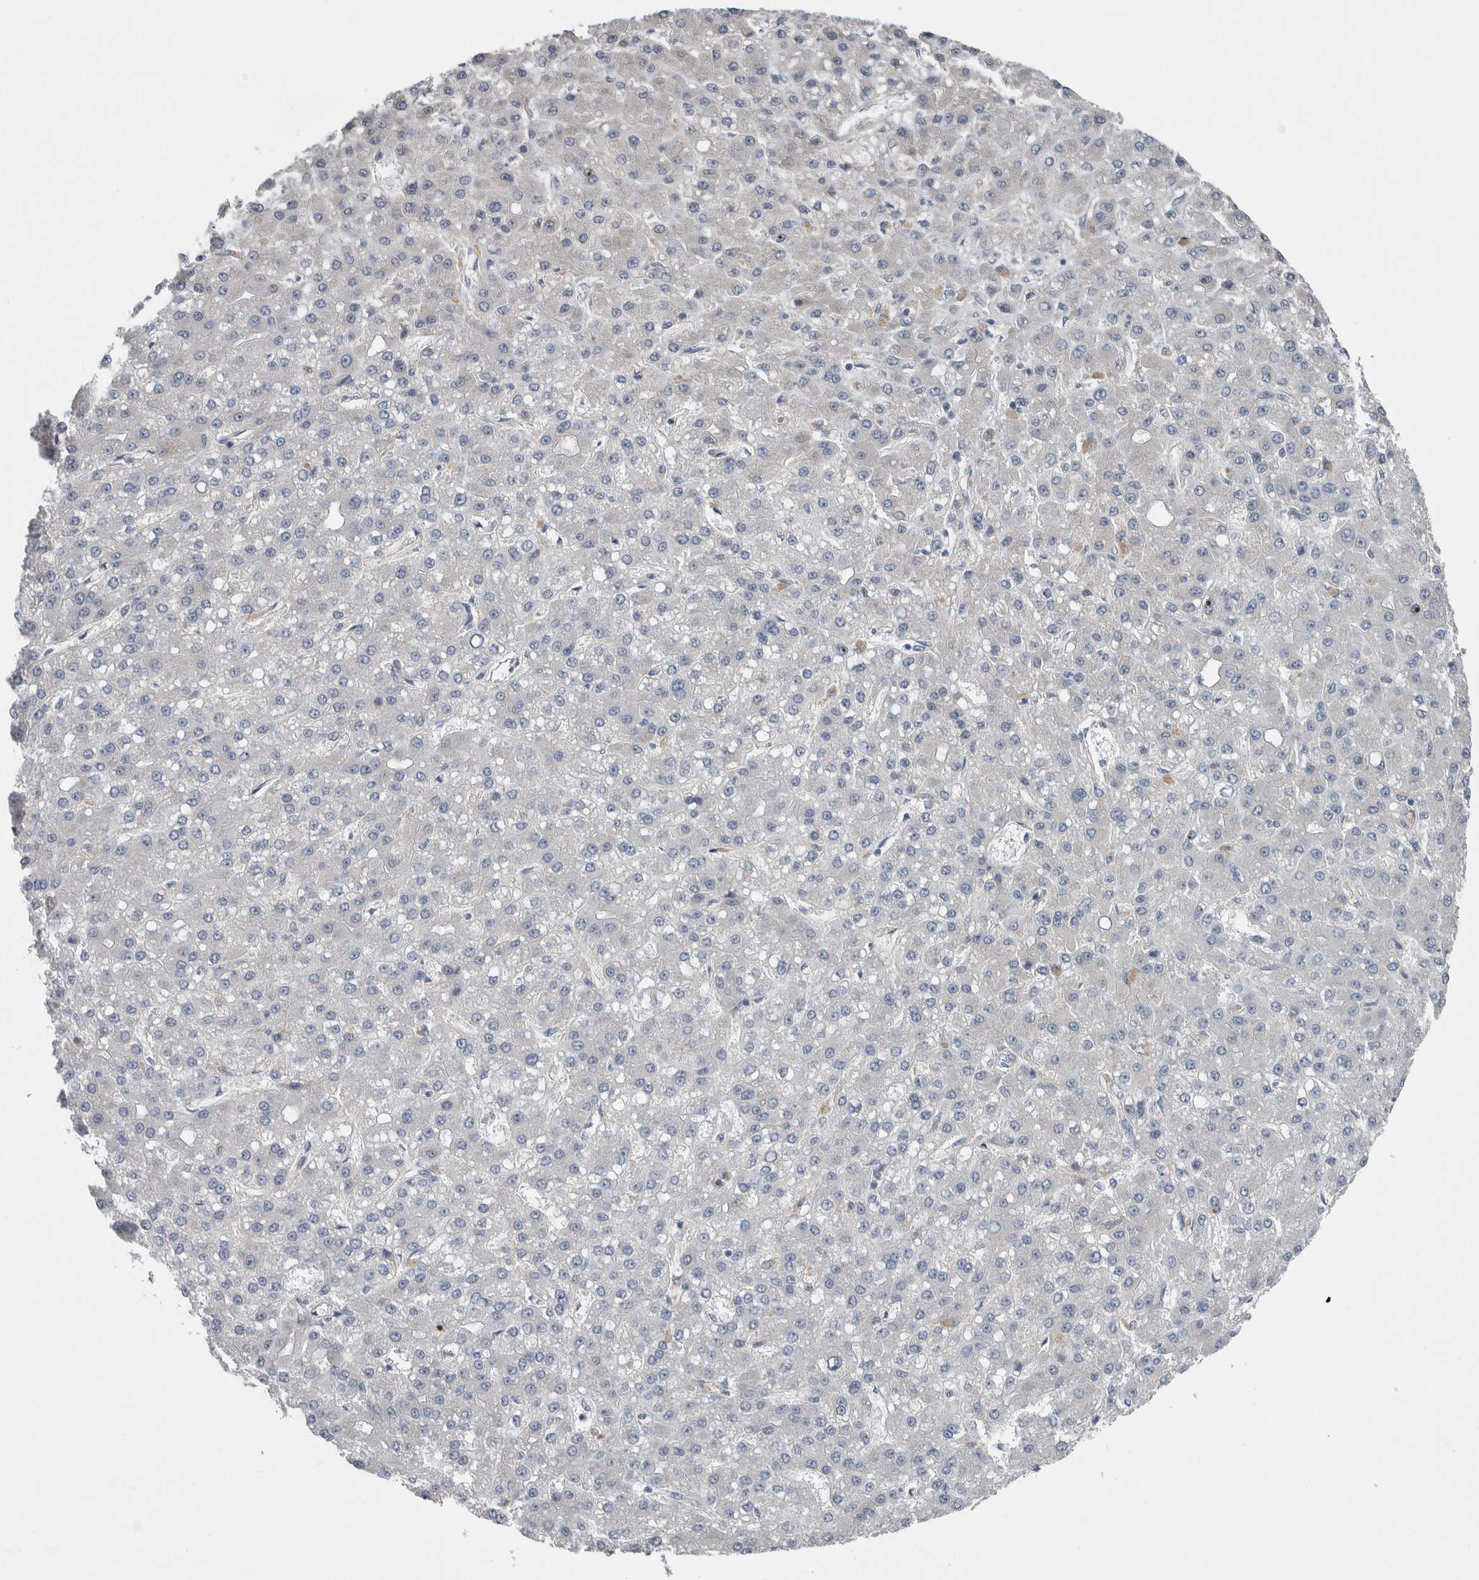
{"staining": {"intensity": "negative", "quantity": "none", "location": "none"}, "tissue": "liver cancer", "cell_type": "Tumor cells", "image_type": "cancer", "snomed": [{"axis": "morphology", "description": "Carcinoma, Hepatocellular, NOS"}, {"axis": "topography", "description": "Liver"}], "caption": "Tumor cells are negative for brown protein staining in hepatocellular carcinoma (liver).", "gene": "CRNN", "patient": {"sex": "male", "age": 67}}